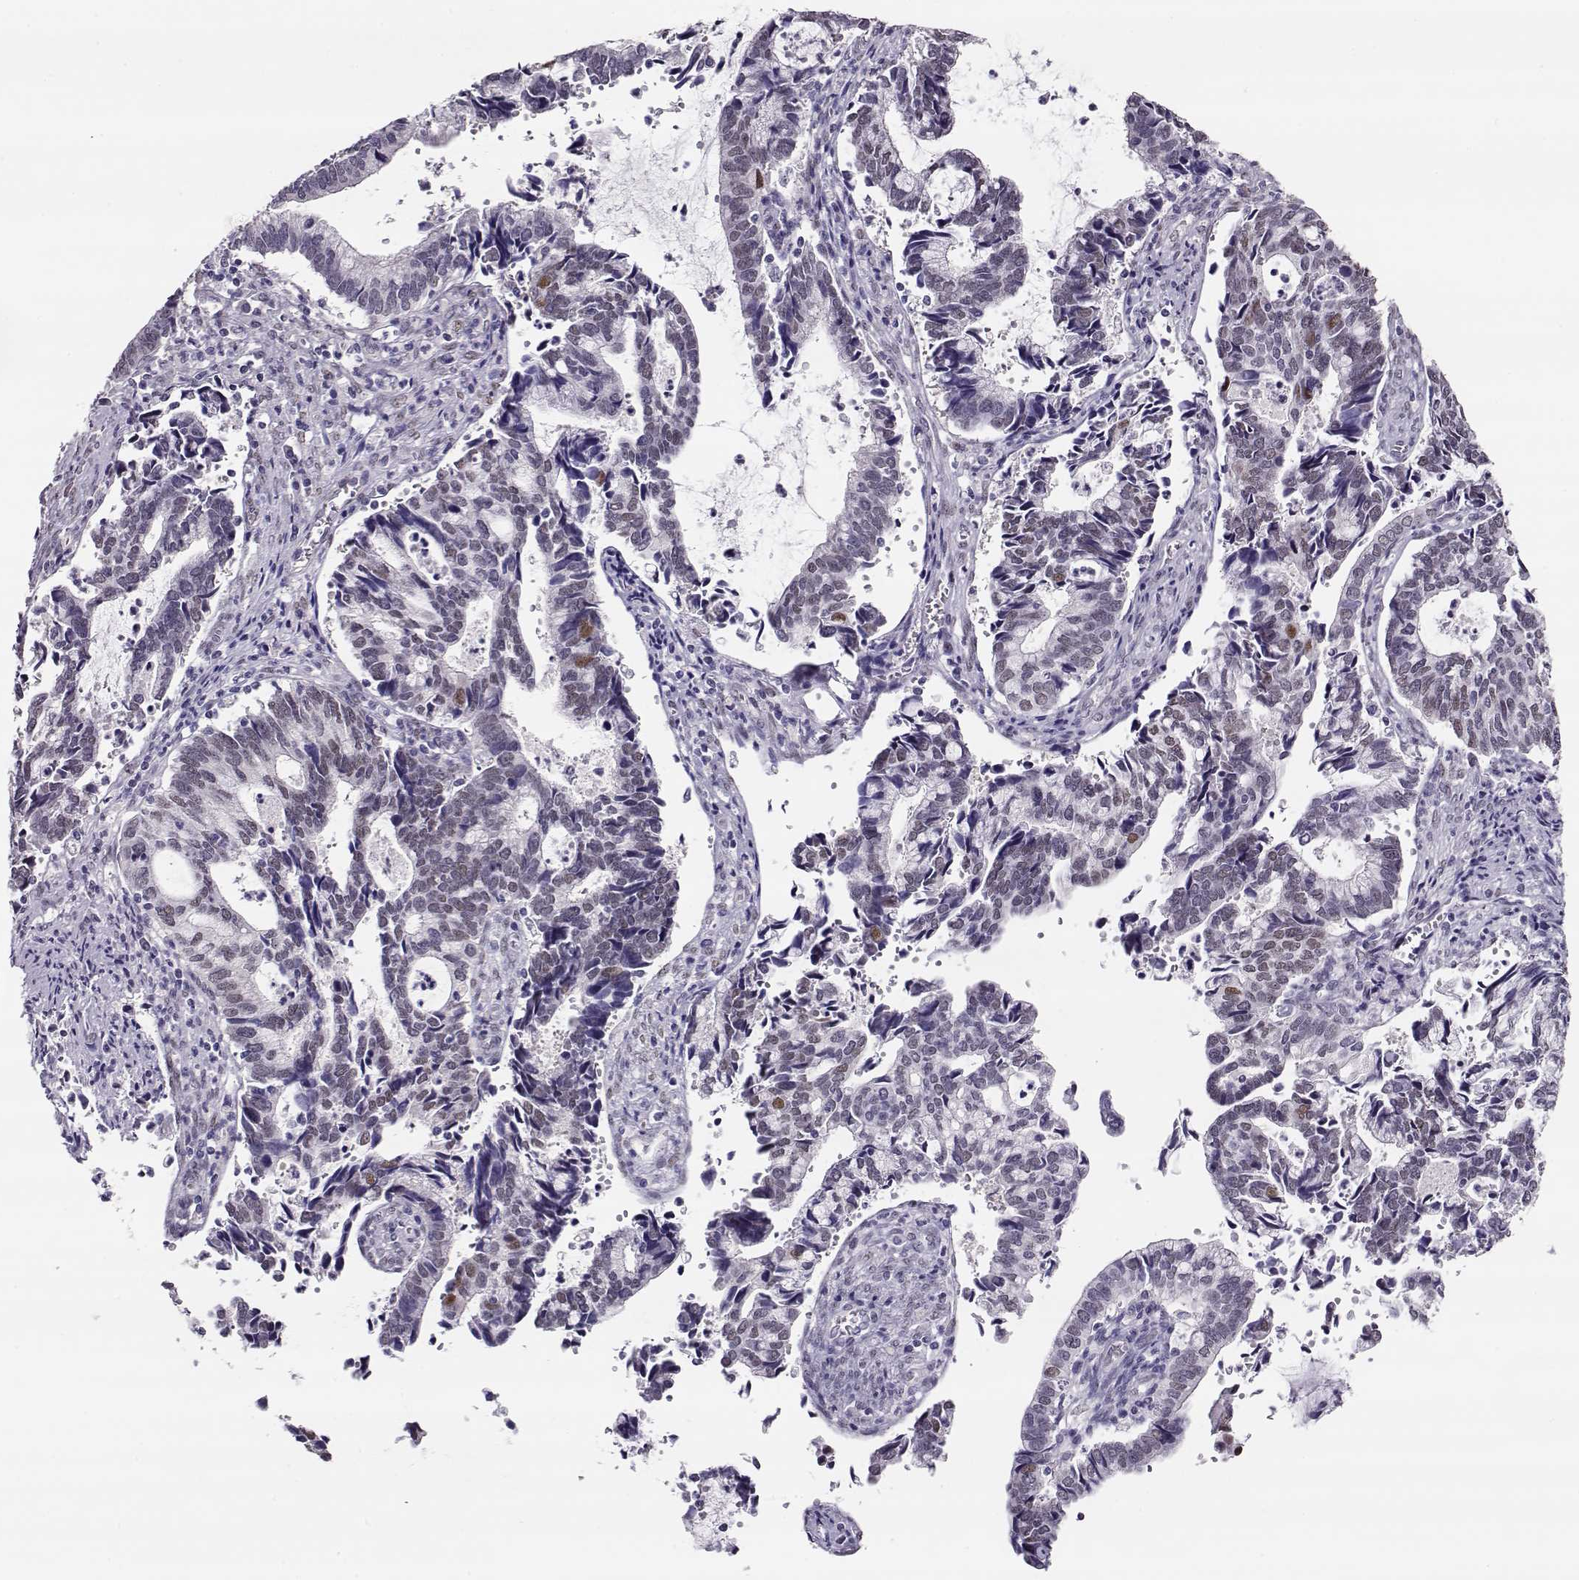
{"staining": {"intensity": "negative", "quantity": "none", "location": "none"}, "tissue": "cervical cancer", "cell_type": "Tumor cells", "image_type": "cancer", "snomed": [{"axis": "morphology", "description": "Adenocarcinoma, NOS"}, {"axis": "topography", "description": "Cervix"}], "caption": "Protein analysis of adenocarcinoma (cervical) reveals no significant expression in tumor cells.", "gene": "POLI", "patient": {"sex": "female", "age": 42}}